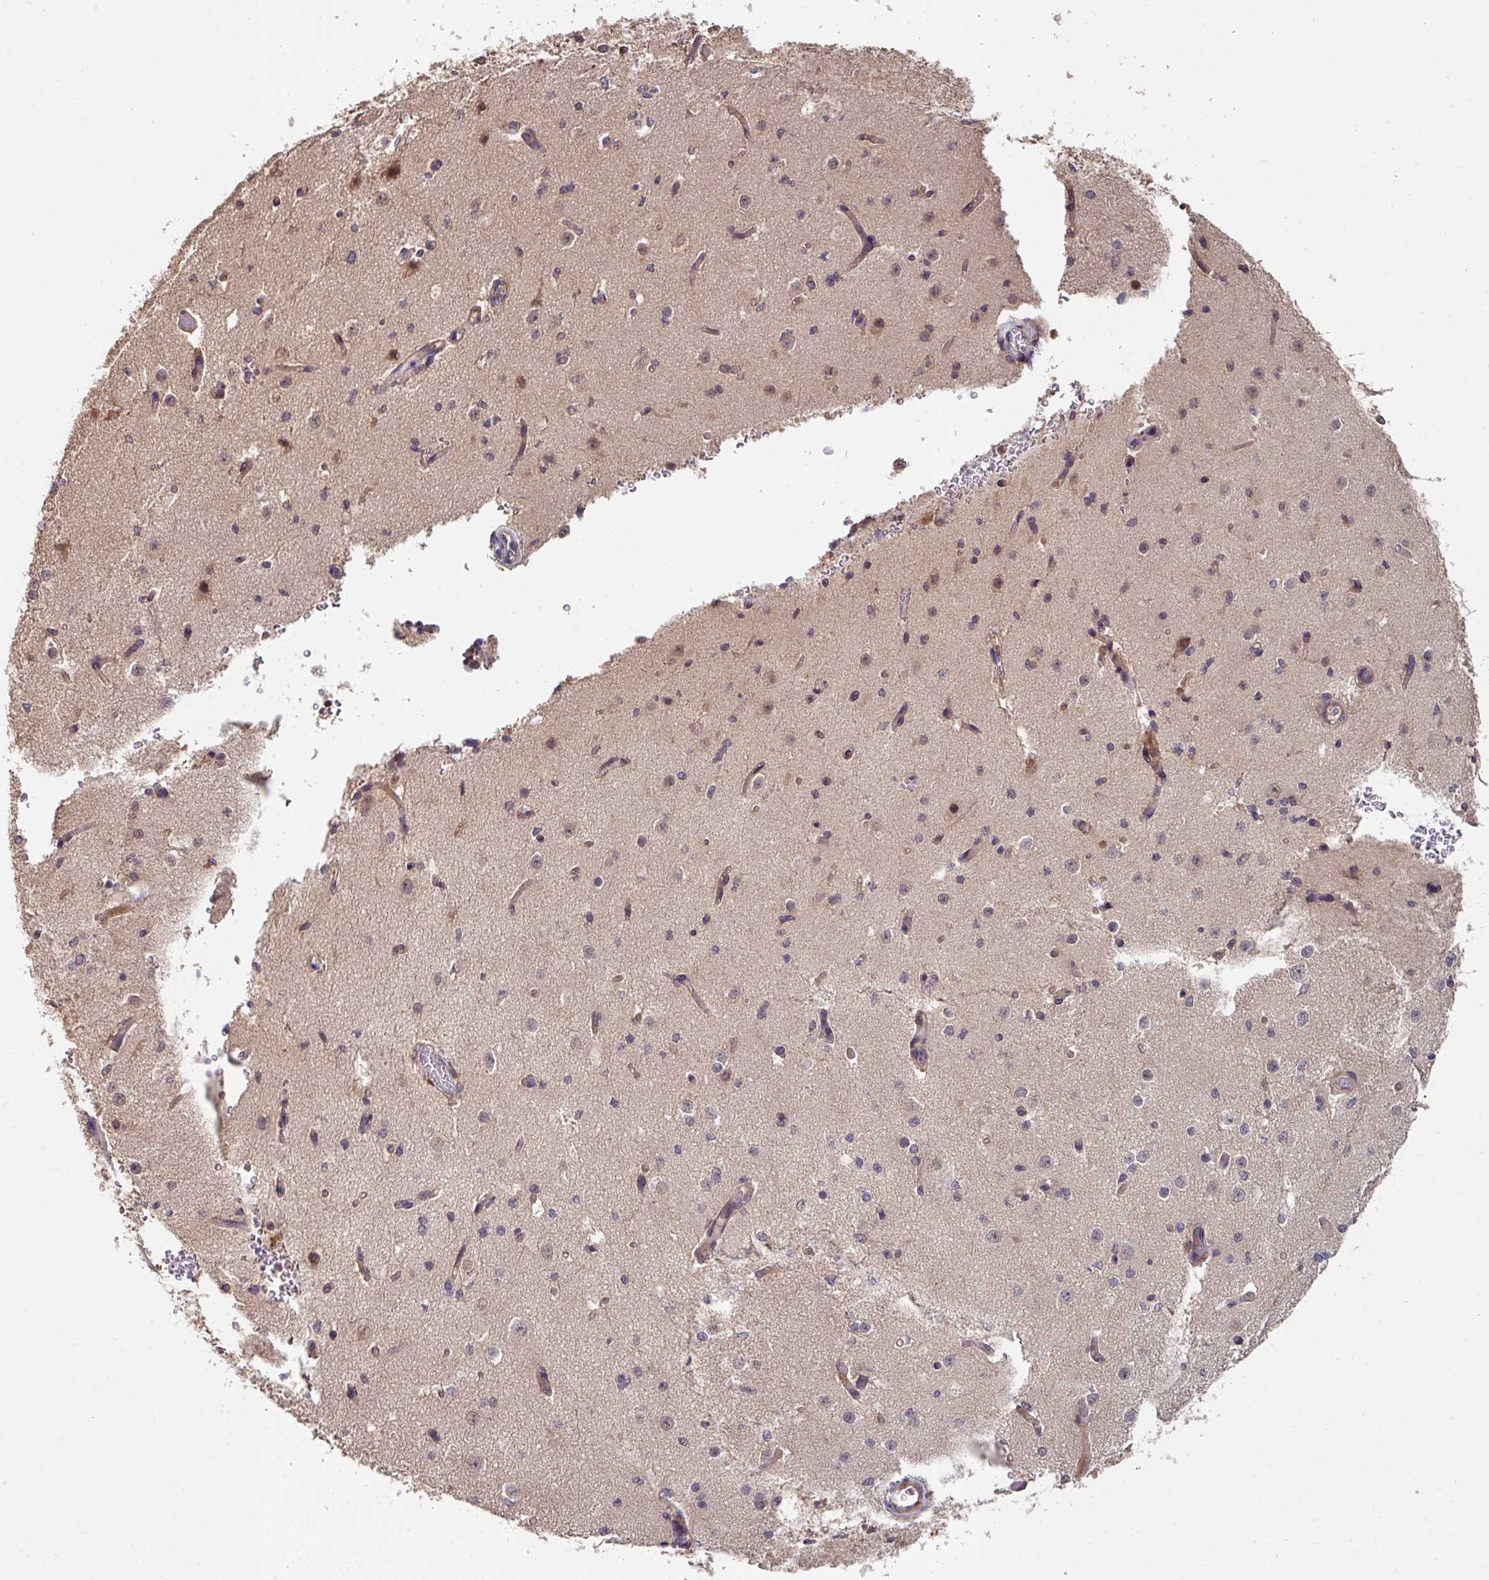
{"staining": {"intensity": "weak", "quantity": ">75%", "location": "cytoplasmic/membranous"}, "tissue": "cerebral cortex", "cell_type": "Endothelial cells", "image_type": "normal", "snomed": [{"axis": "morphology", "description": "Normal tissue, NOS"}, {"axis": "morphology", "description": "Inflammation, NOS"}, {"axis": "topography", "description": "Cerebral cortex"}], "caption": "Immunohistochemical staining of normal human cerebral cortex shows >75% levels of weak cytoplasmic/membranous protein expression in approximately >75% of endothelial cells.", "gene": "ACVR2B", "patient": {"sex": "male", "age": 6}}